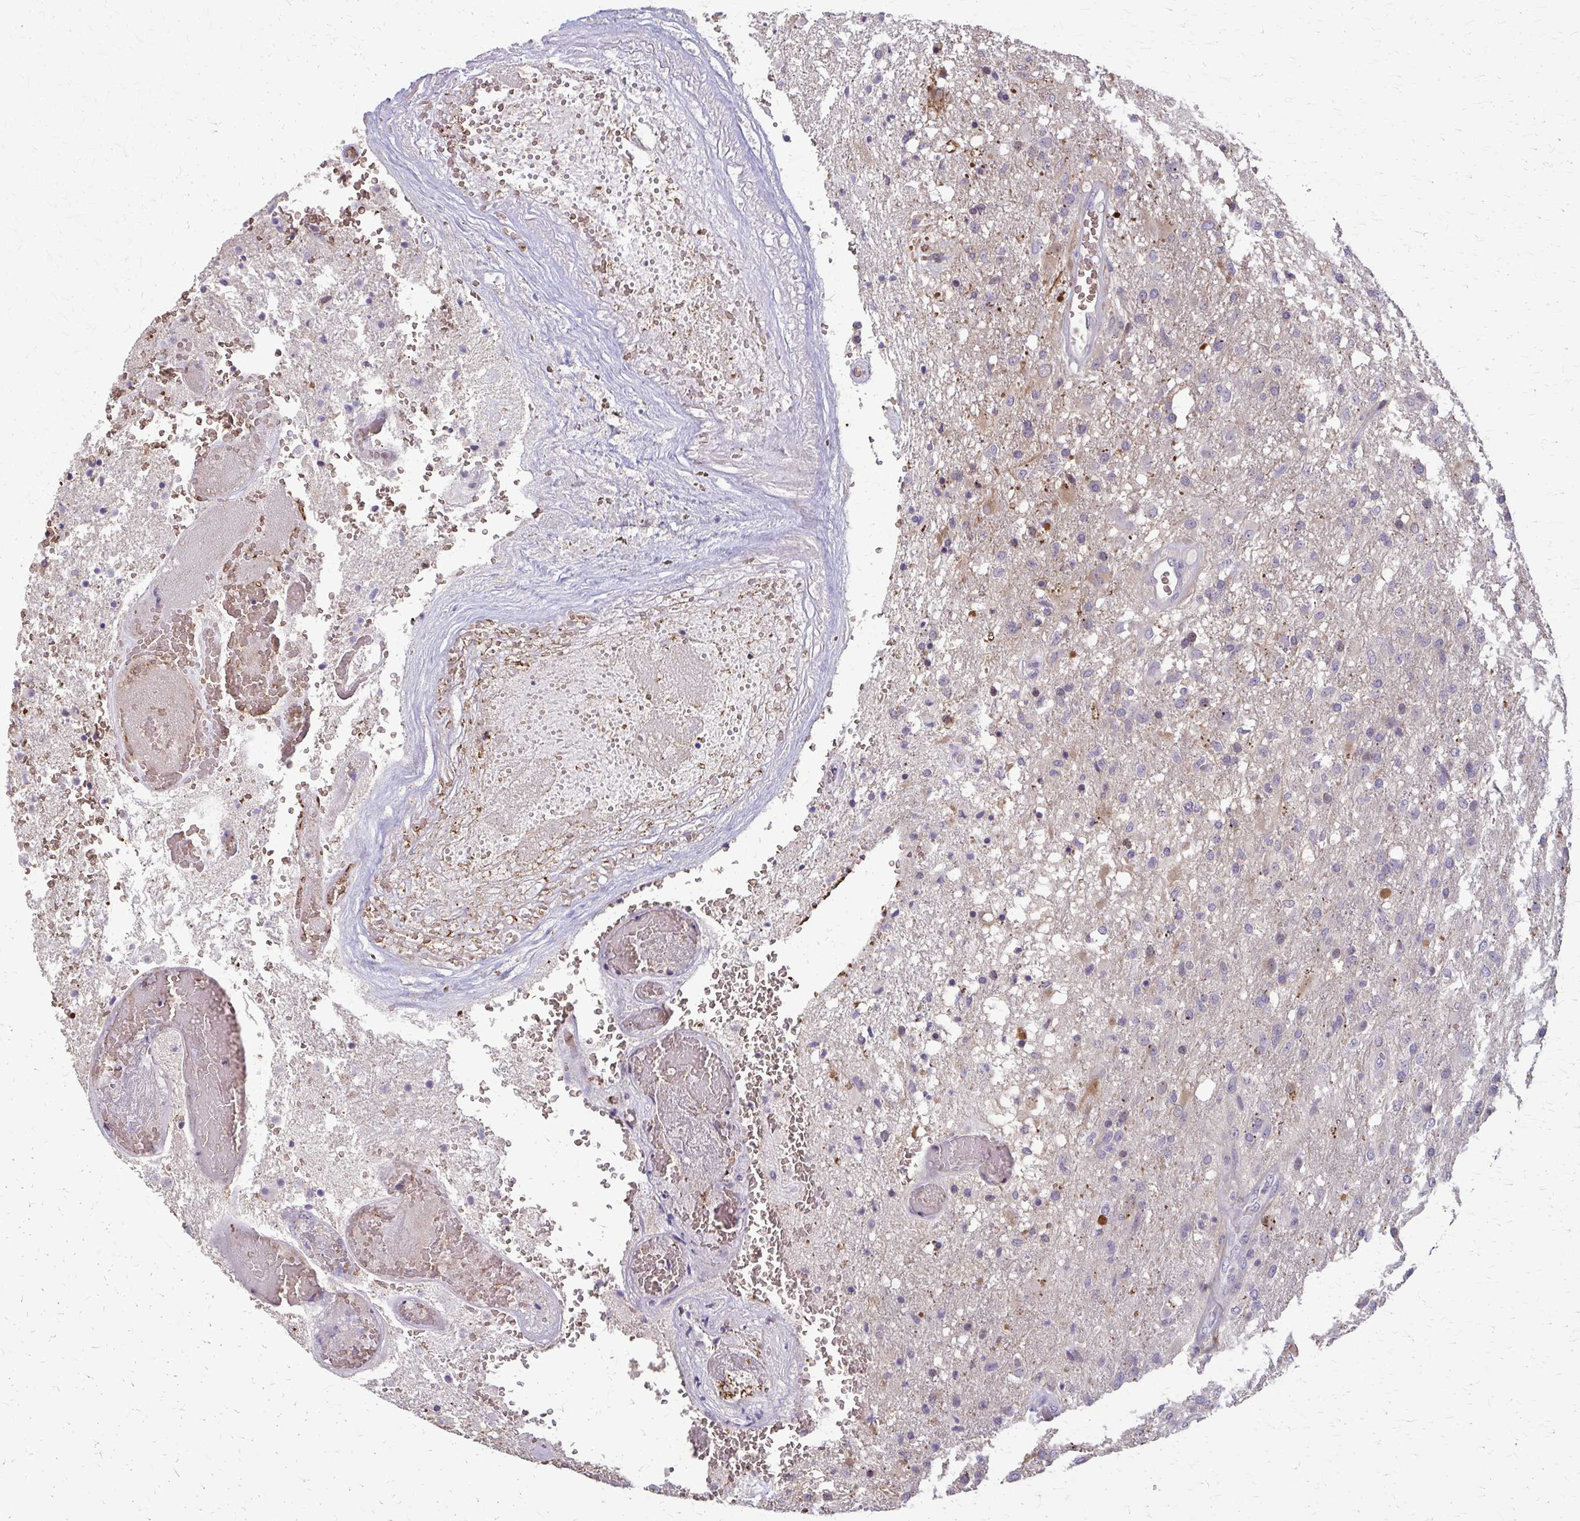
{"staining": {"intensity": "negative", "quantity": "none", "location": "none"}, "tissue": "glioma", "cell_type": "Tumor cells", "image_type": "cancer", "snomed": [{"axis": "morphology", "description": "Glioma, malignant, High grade"}, {"axis": "topography", "description": "Brain"}], "caption": "A histopathology image of glioma stained for a protein displays no brown staining in tumor cells.", "gene": "ZNF34", "patient": {"sex": "female", "age": 74}}